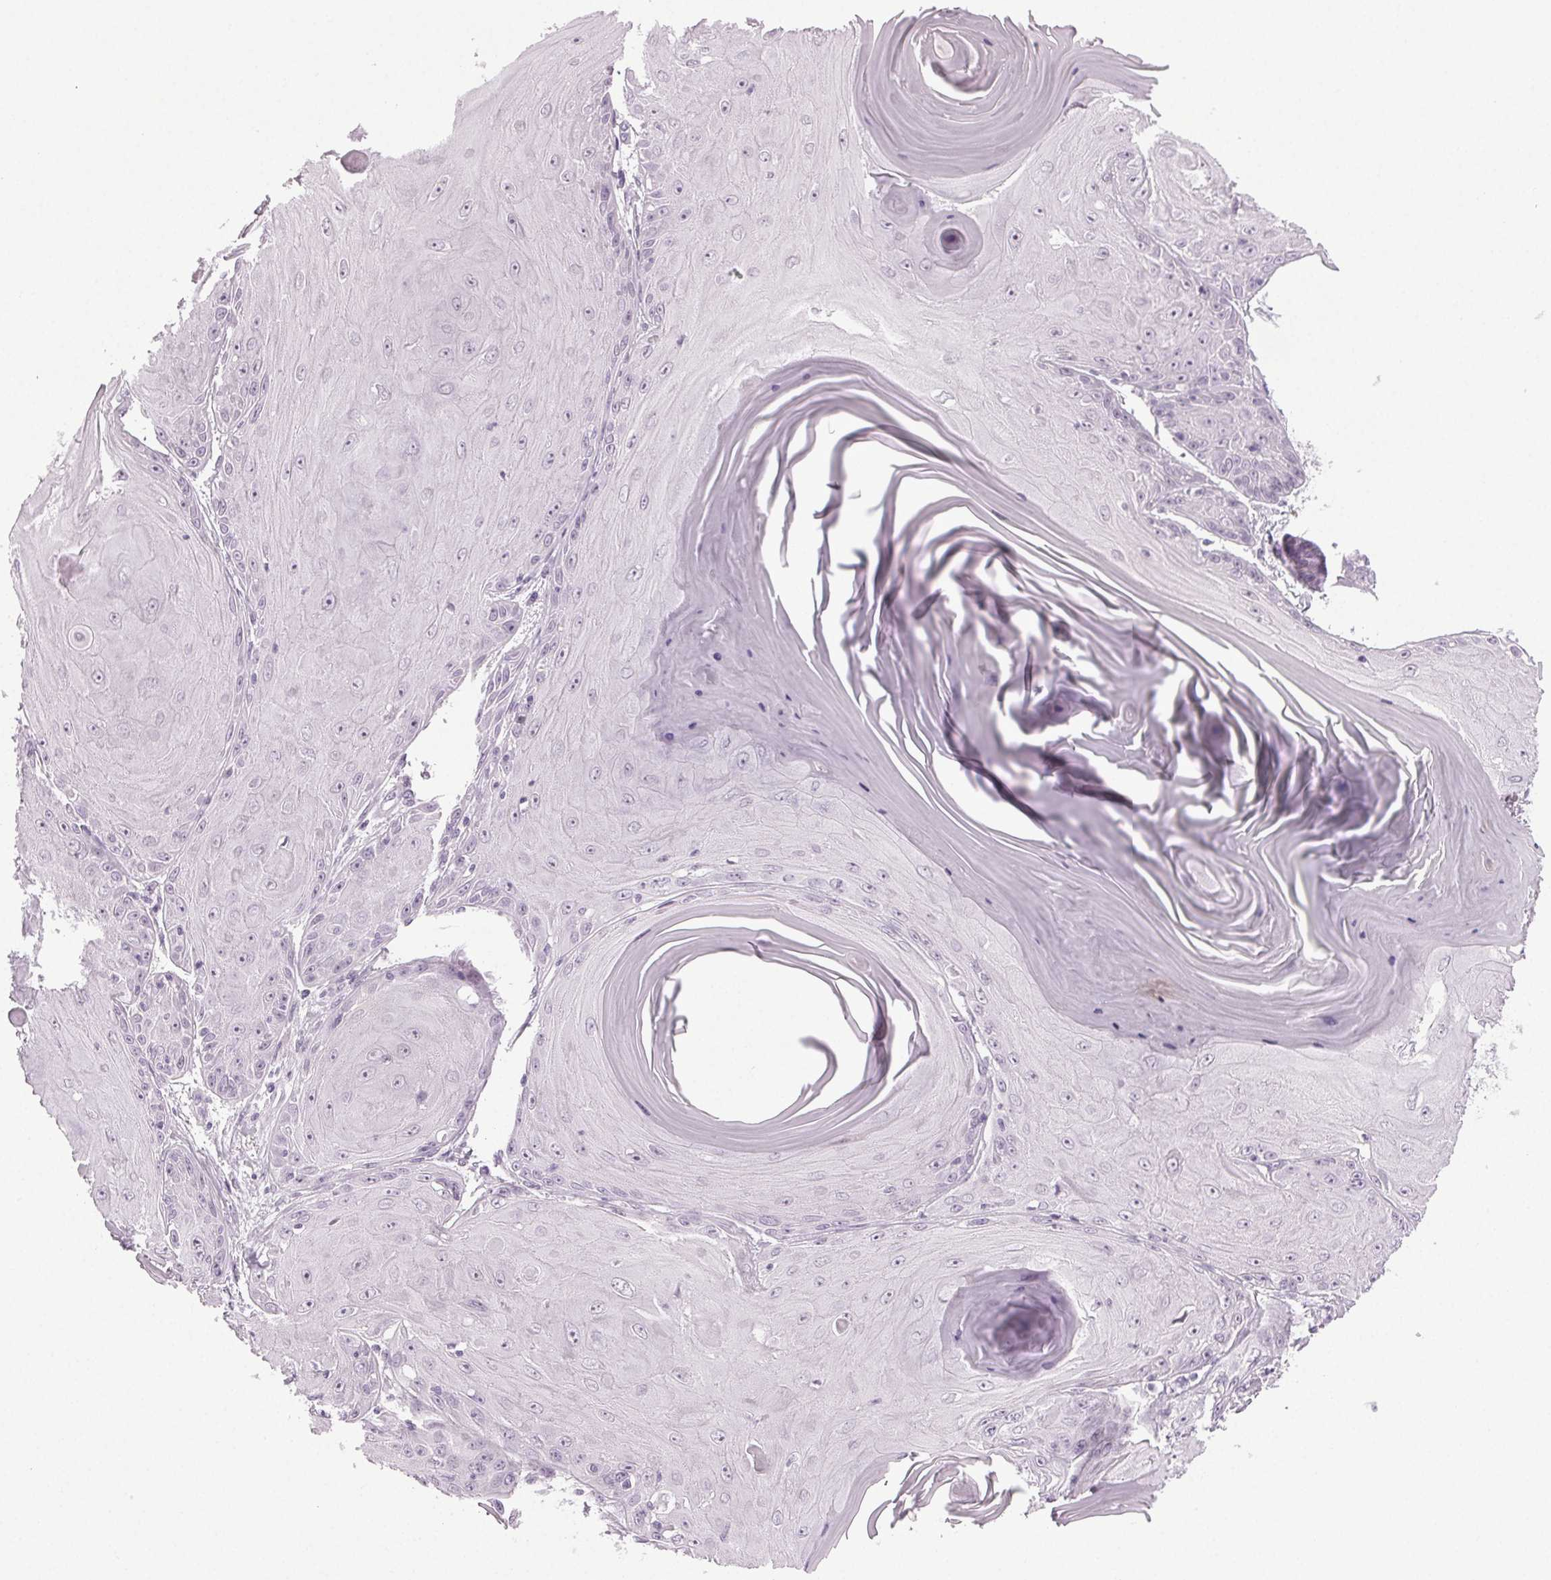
{"staining": {"intensity": "weak", "quantity": "25%-75%", "location": "nuclear"}, "tissue": "skin cancer", "cell_type": "Tumor cells", "image_type": "cancer", "snomed": [{"axis": "morphology", "description": "Squamous cell carcinoma, NOS"}, {"axis": "topography", "description": "Skin"}, {"axis": "topography", "description": "Vulva"}], "caption": "A brown stain shows weak nuclear positivity of a protein in human skin cancer tumor cells.", "gene": "IGF2BP1", "patient": {"sex": "female", "age": 85}}